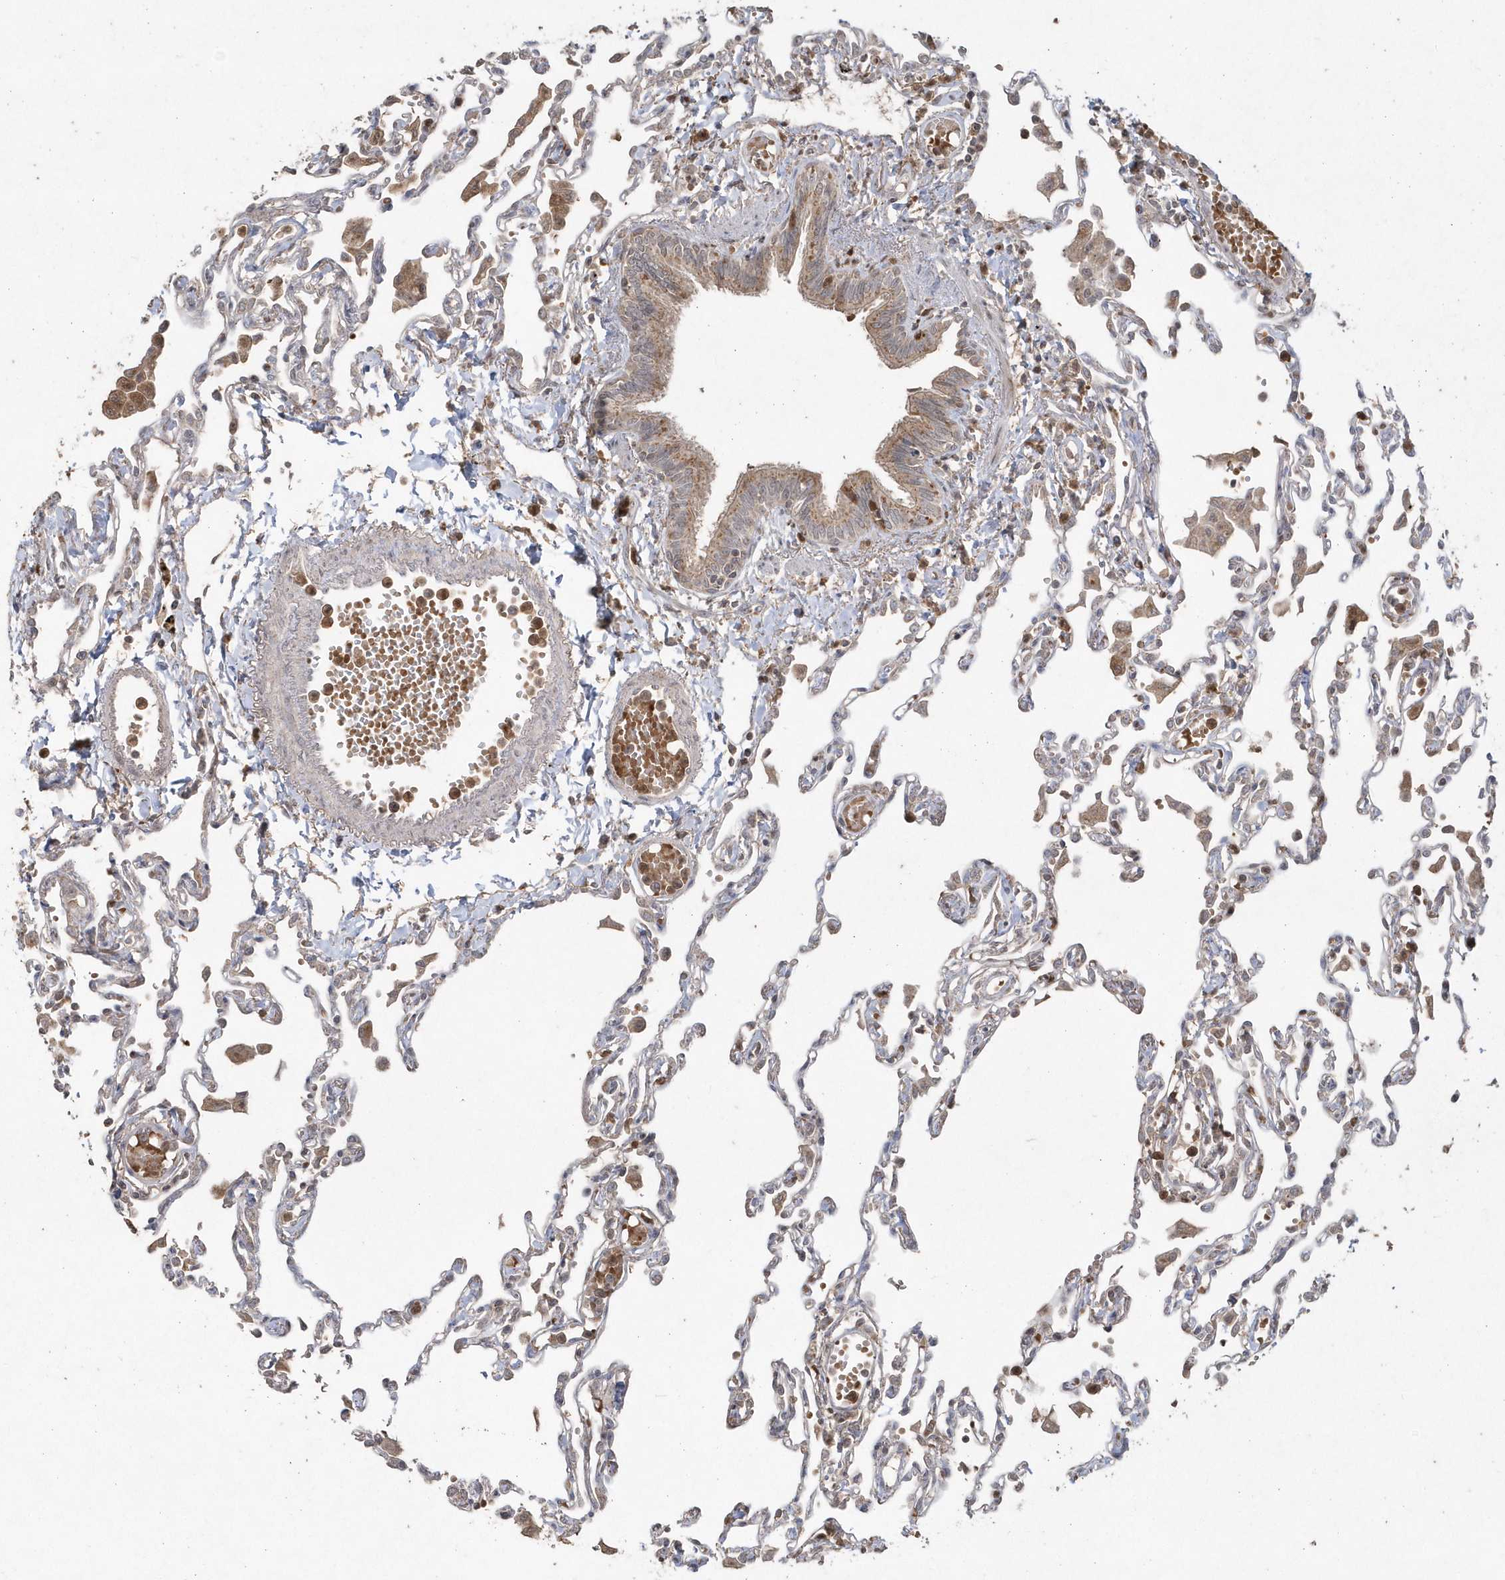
{"staining": {"intensity": "moderate", "quantity": "<25%", "location": "cytoplasmic/membranous,nuclear"}, "tissue": "lung", "cell_type": "Alveolar cells", "image_type": "normal", "snomed": [{"axis": "morphology", "description": "Normal tissue, NOS"}, {"axis": "topography", "description": "Bronchus"}, {"axis": "topography", "description": "Lung"}], "caption": "Lung stained for a protein exhibits moderate cytoplasmic/membranous,nuclear positivity in alveolar cells. (DAB (3,3'-diaminobenzidine) IHC with brightfield microscopy, high magnification).", "gene": "GEMIN6", "patient": {"sex": "female", "age": 49}}